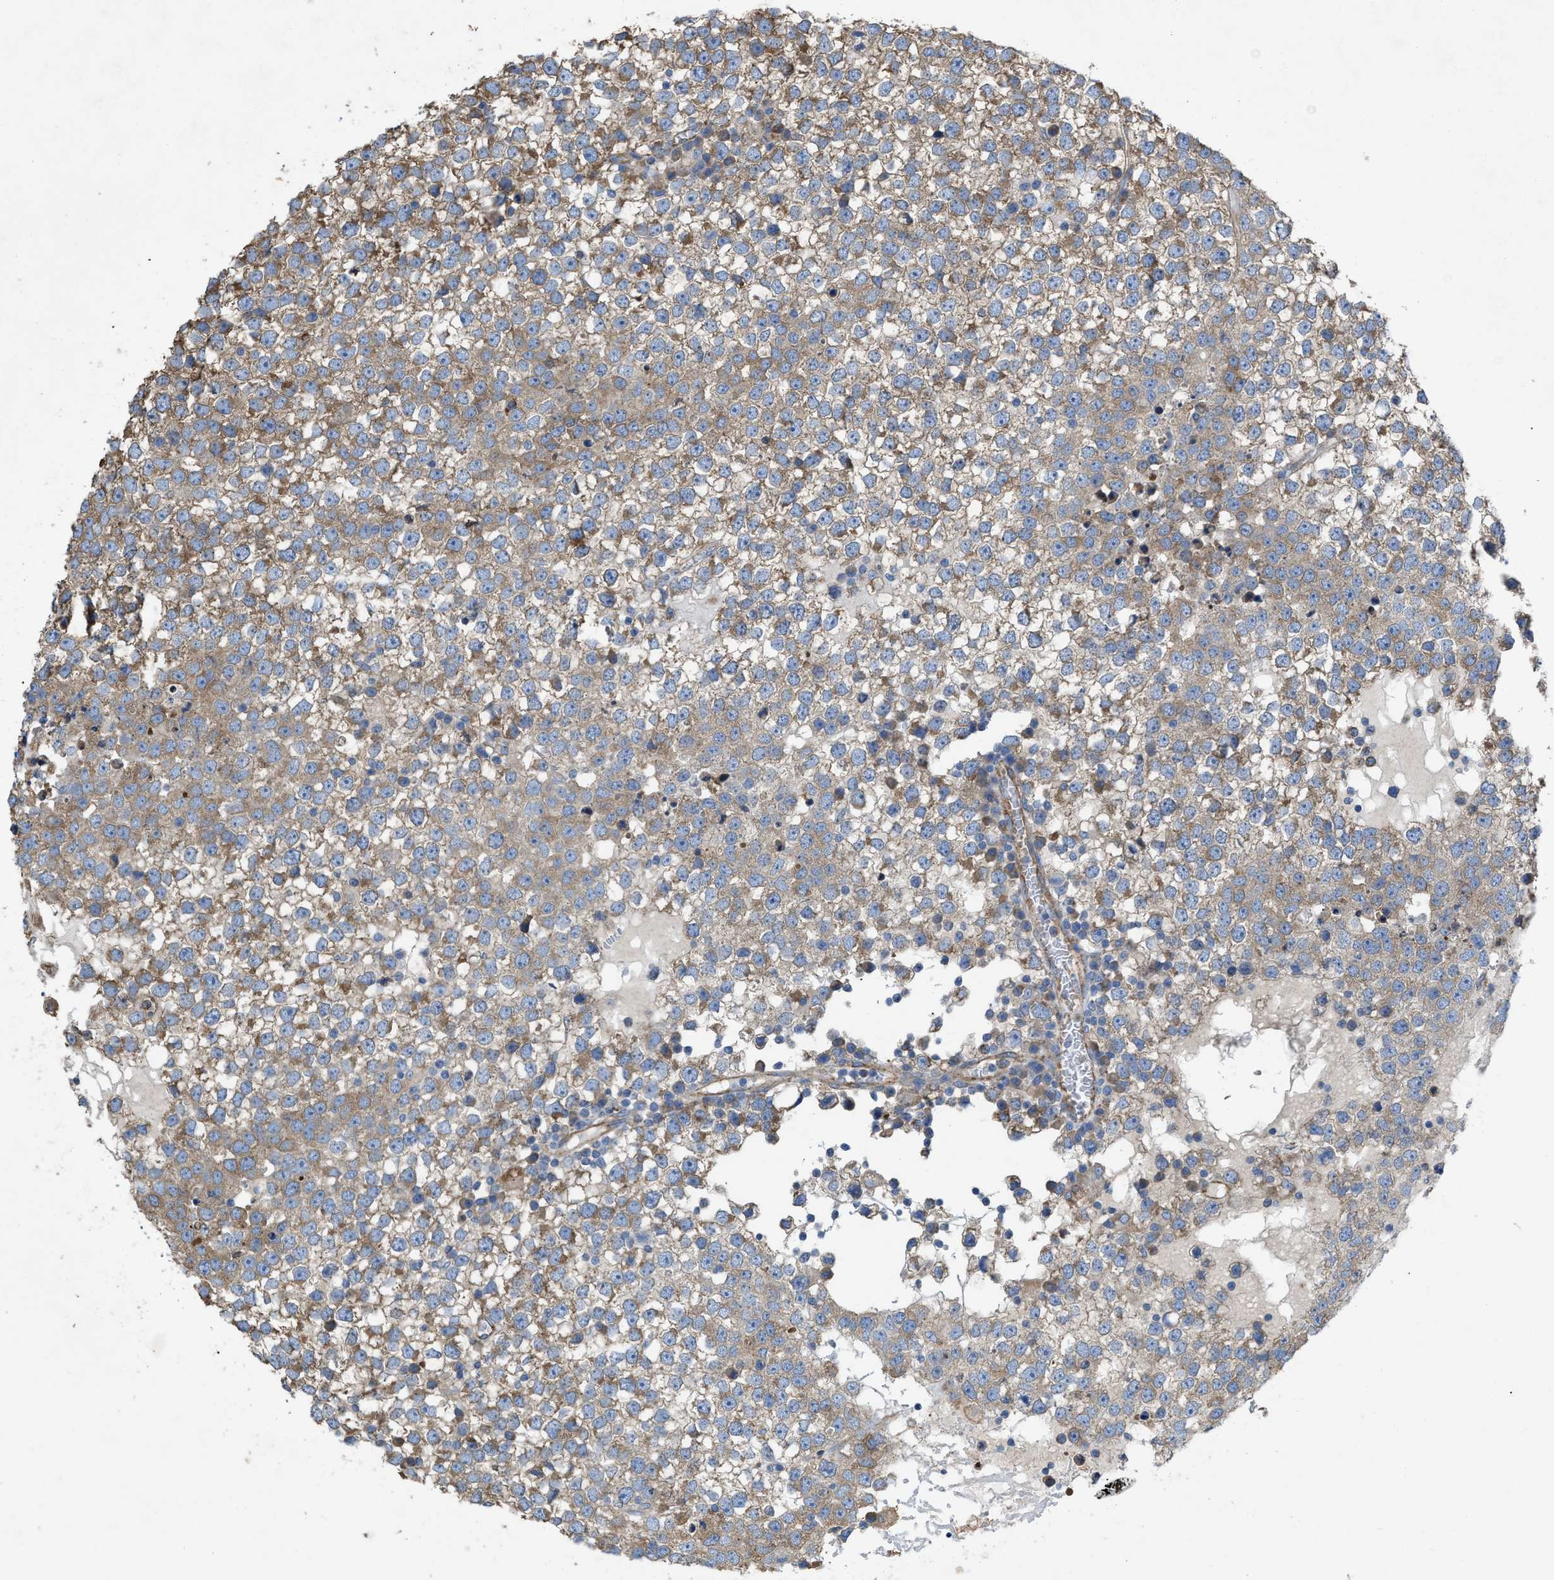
{"staining": {"intensity": "moderate", "quantity": ">75%", "location": "cytoplasmic/membranous"}, "tissue": "testis cancer", "cell_type": "Tumor cells", "image_type": "cancer", "snomed": [{"axis": "morphology", "description": "Seminoma, NOS"}, {"axis": "topography", "description": "Testis"}], "caption": "High-magnification brightfield microscopy of testis seminoma stained with DAB (3,3'-diaminobenzidine) (brown) and counterstained with hematoxylin (blue). tumor cells exhibit moderate cytoplasmic/membranous staining is seen in approximately>75% of cells. The protein of interest is shown in brown color, while the nuclei are stained blue.", "gene": "DOLPP1", "patient": {"sex": "male", "age": 65}}